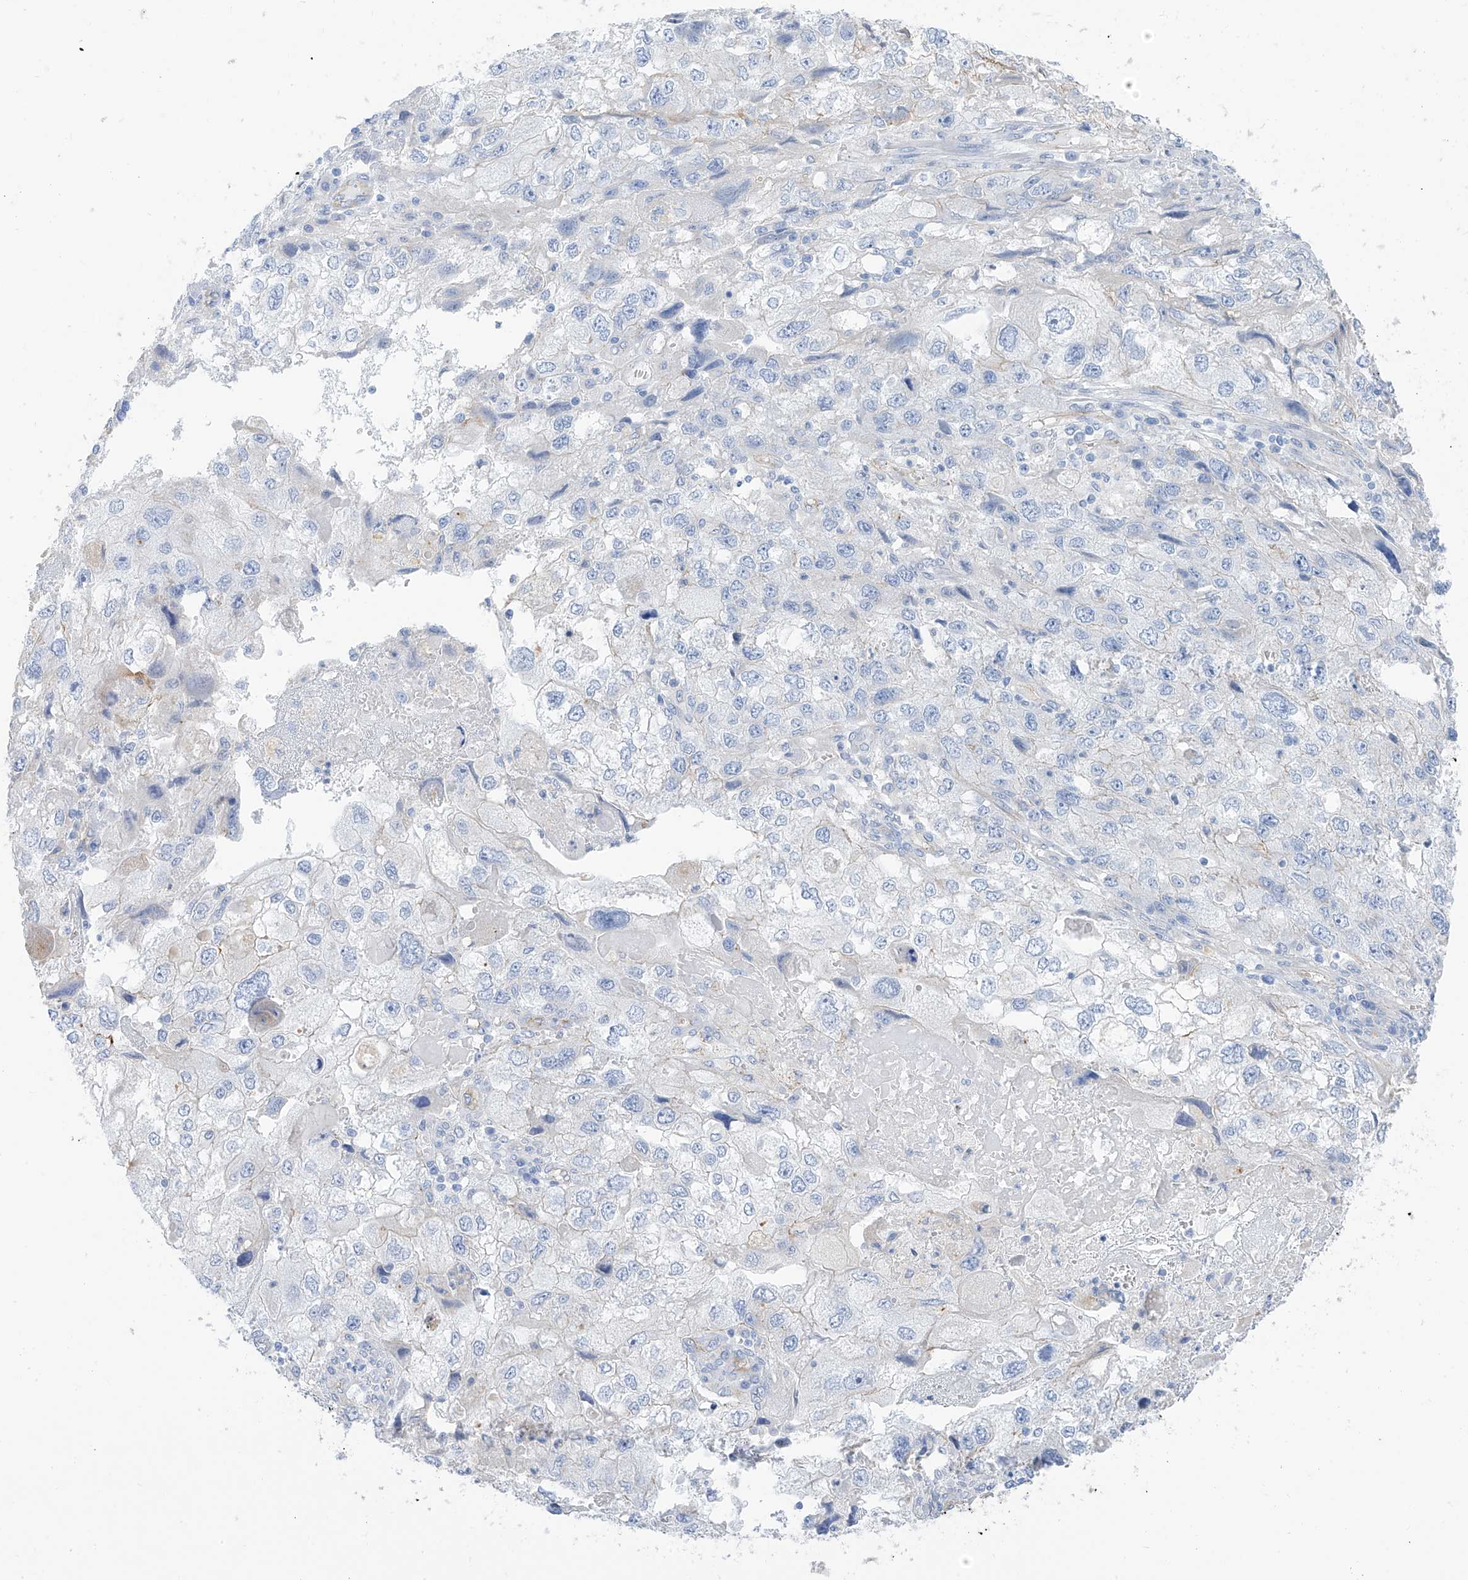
{"staining": {"intensity": "negative", "quantity": "none", "location": "none"}, "tissue": "endometrial cancer", "cell_type": "Tumor cells", "image_type": "cancer", "snomed": [{"axis": "morphology", "description": "Adenocarcinoma, NOS"}, {"axis": "topography", "description": "Endometrium"}], "caption": "Adenocarcinoma (endometrial) was stained to show a protein in brown. There is no significant expression in tumor cells.", "gene": "ITGA9", "patient": {"sex": "female", "age": 49}}